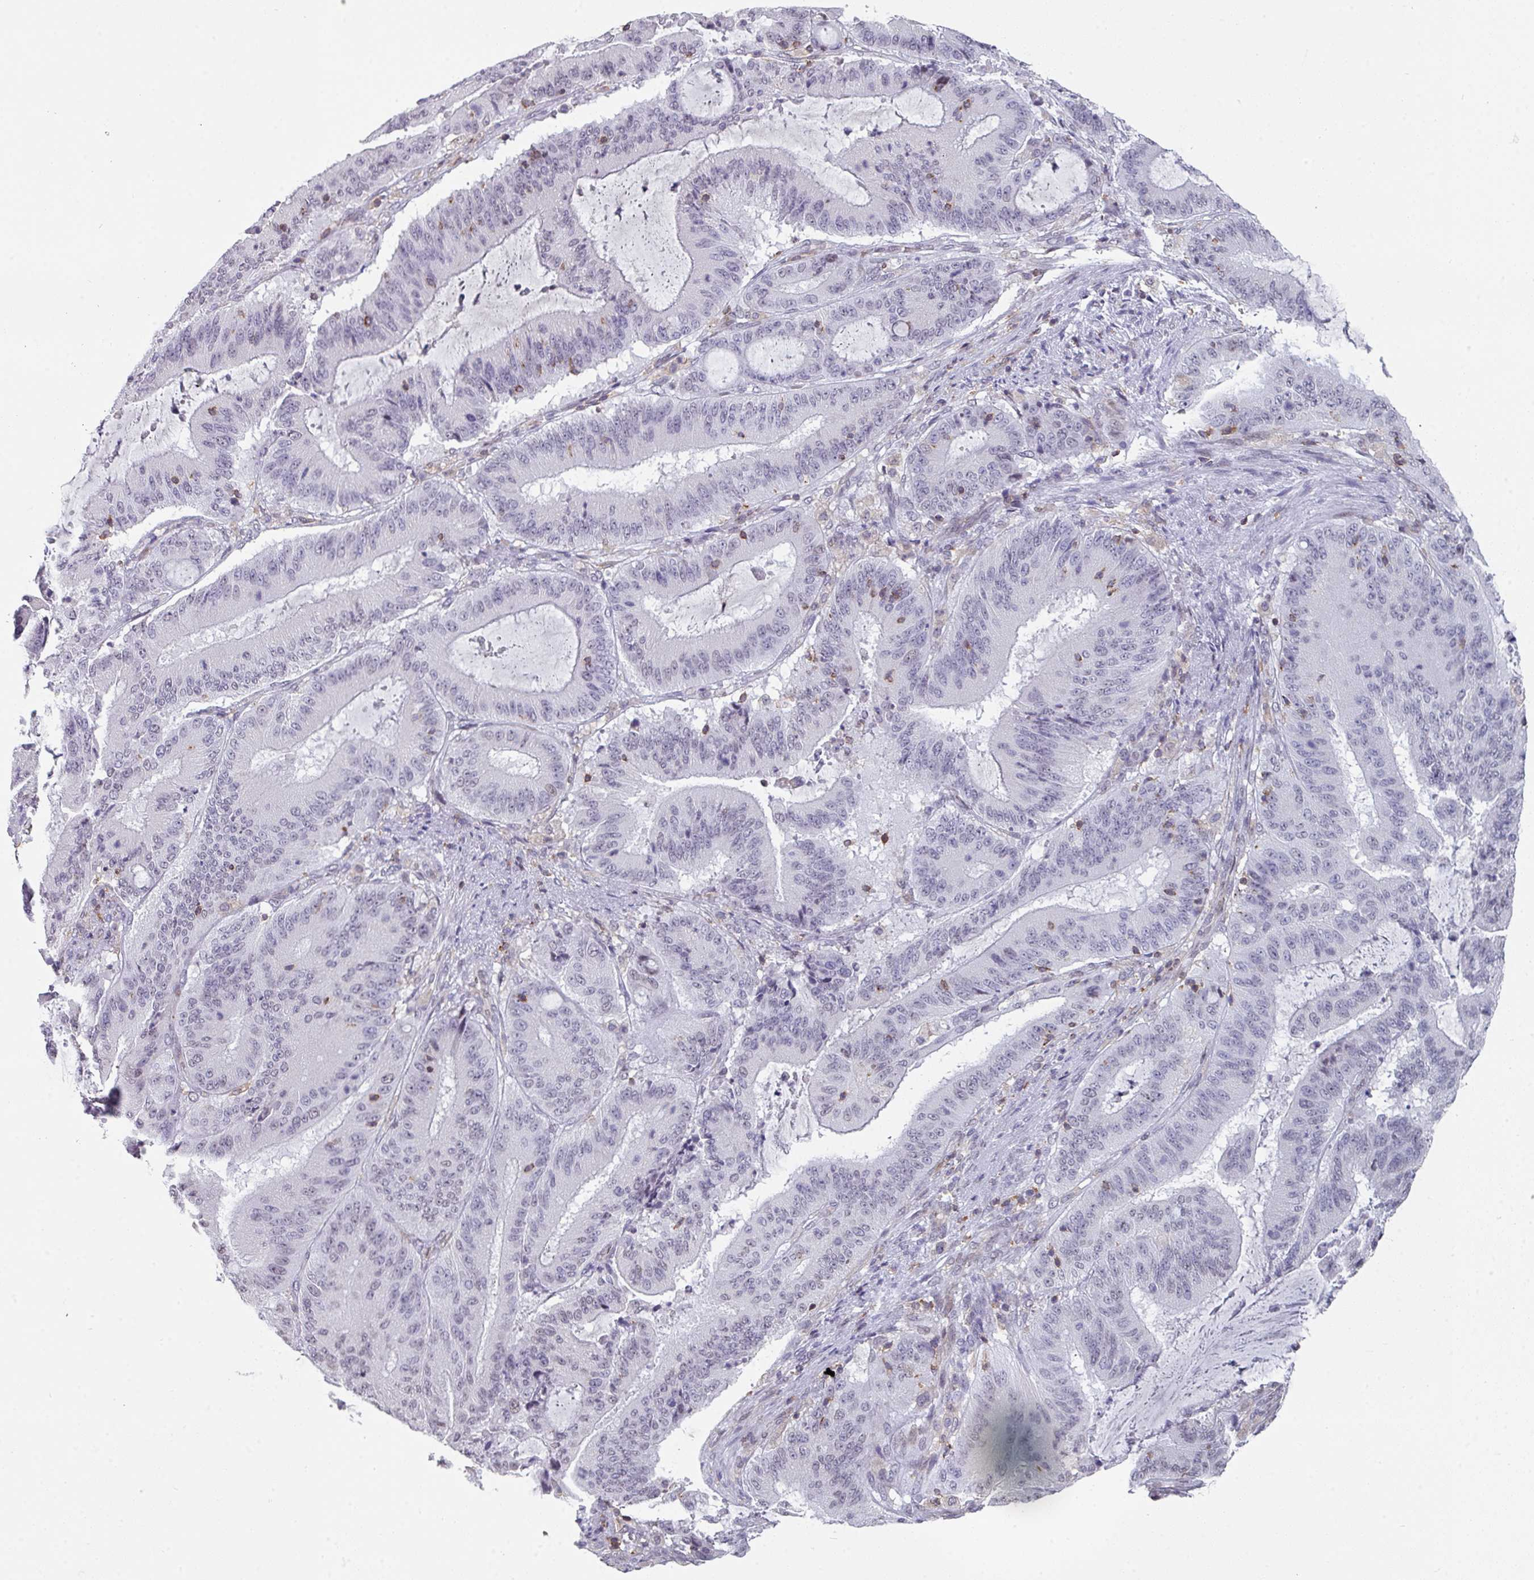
{"staining": {"intensity": "weak", "quantity": "<25%", "location": "nuclear"}, "tissue": "liver cancer", "cell_type": "Tumor cells", "image_type": "cancer", "snomed": [{"axis": "morphology", "description": "Normal tissue, NOS"}, {"axis": "morphology", "description": "Cholangiocarcinoma"}, {"axis": "topography", "description": "Liver"}, {"axis": "topography", "description": "Peripheral nerve tissue"}], "caption": "The immunohistochemistry photomicrograph has no significant expression in tumor cells of cholangiocarcinoma (liver) tissue.", "gene": "RASAL3", "patient": {"sex": "female", "age": 73}}